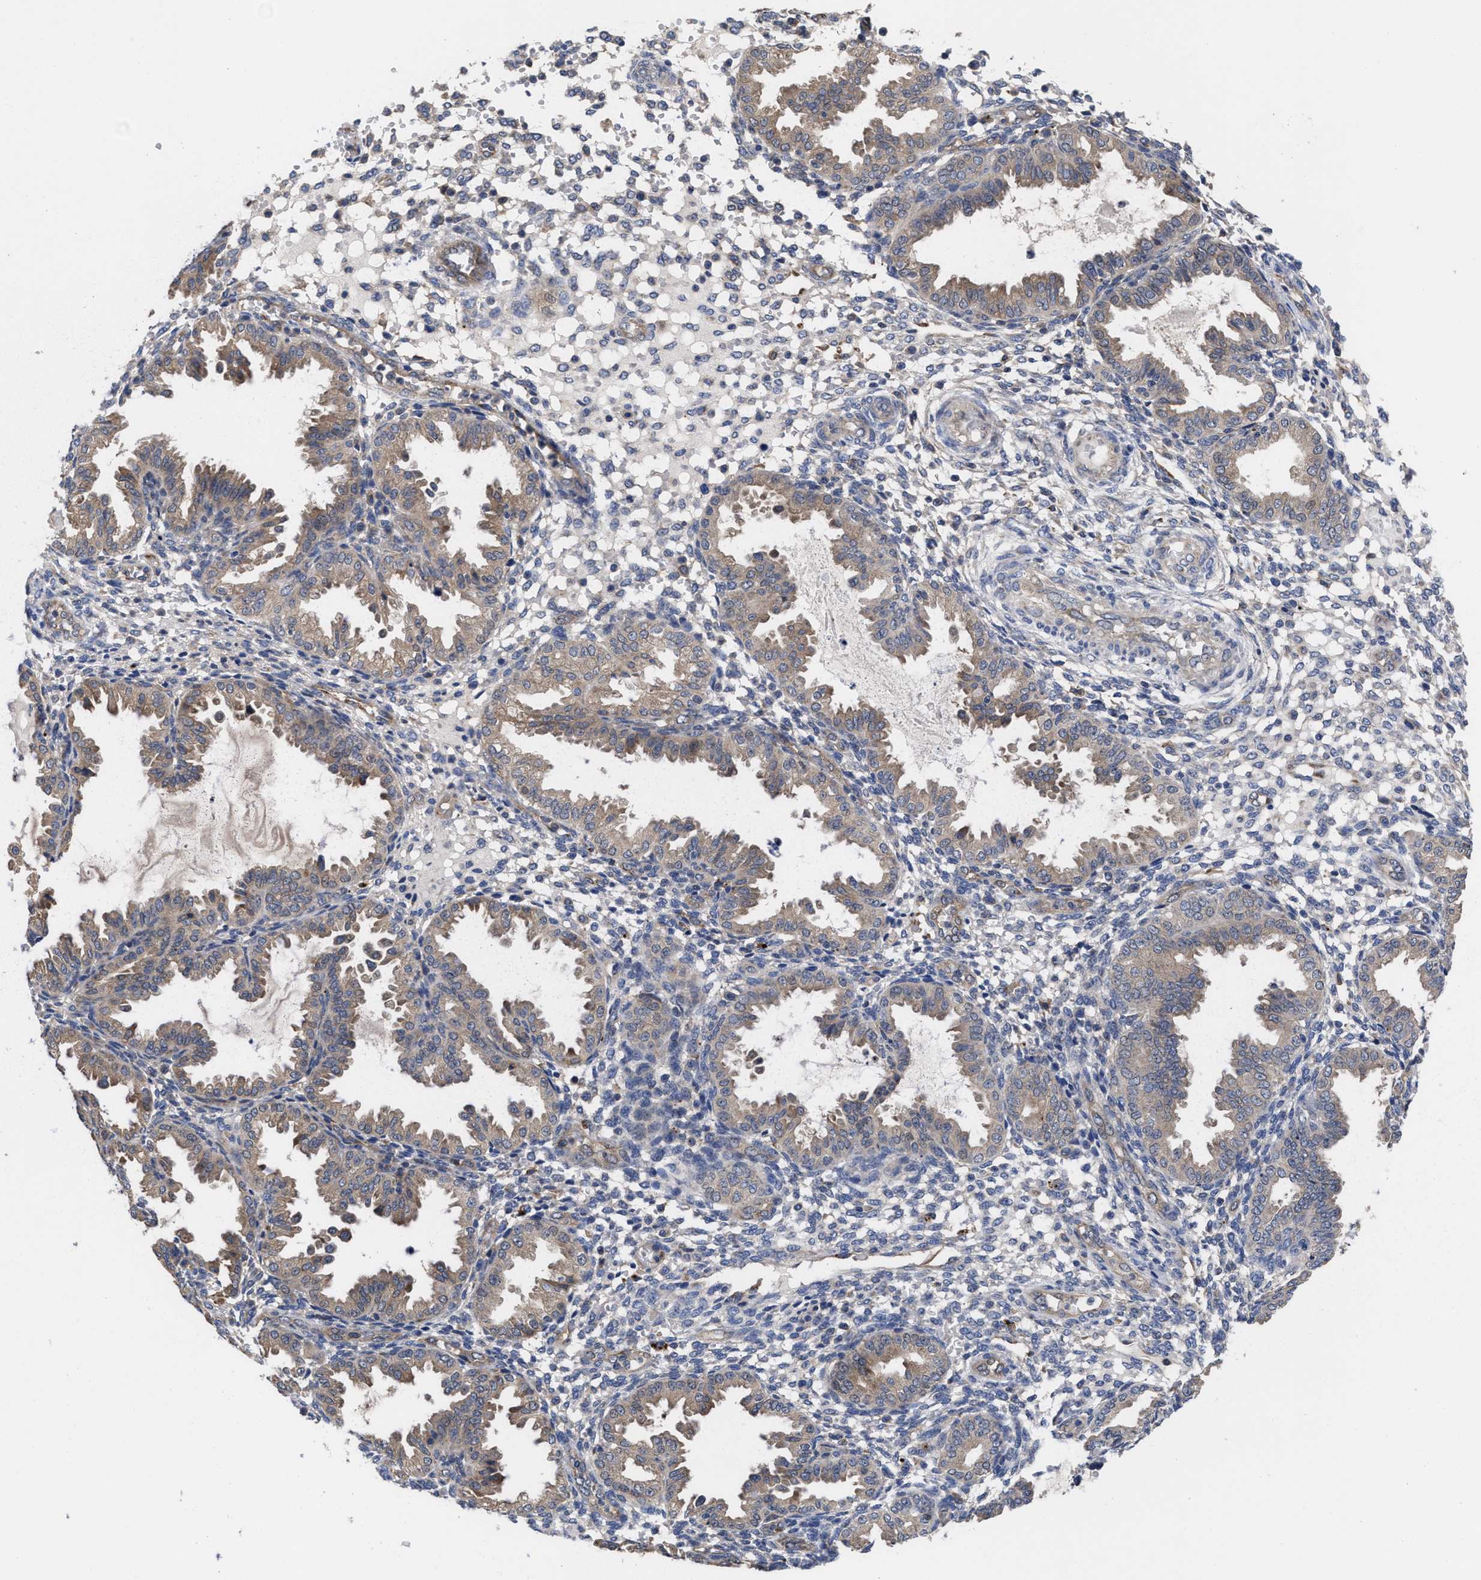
{"staining": {"intensity": "weak", "quantity": "25%-75%", "location": "cytoplasmic/membranous"}, "tissue": "endometrium", "cell_type": "Cells in endometrial stroma", "image_type": "normal", "snomed": [{"axis": "morphology", "description": "Normal tissue, NOS"}, {"axis": "topography", "description": "Endometrium"}], "caption": "IHC histopathology image of unremarkable endometrium: human endometrium stained using immunohistochemistry (IHC) reveals low levels of weak protein expression localized specifically in the cytoplasmic/membranous of cells in endometrial stroma, appearing as a cytoplasmic/membranous brown color.", "gene": "TXNDC17", "patient": {"sex": "female", "age": 33}}